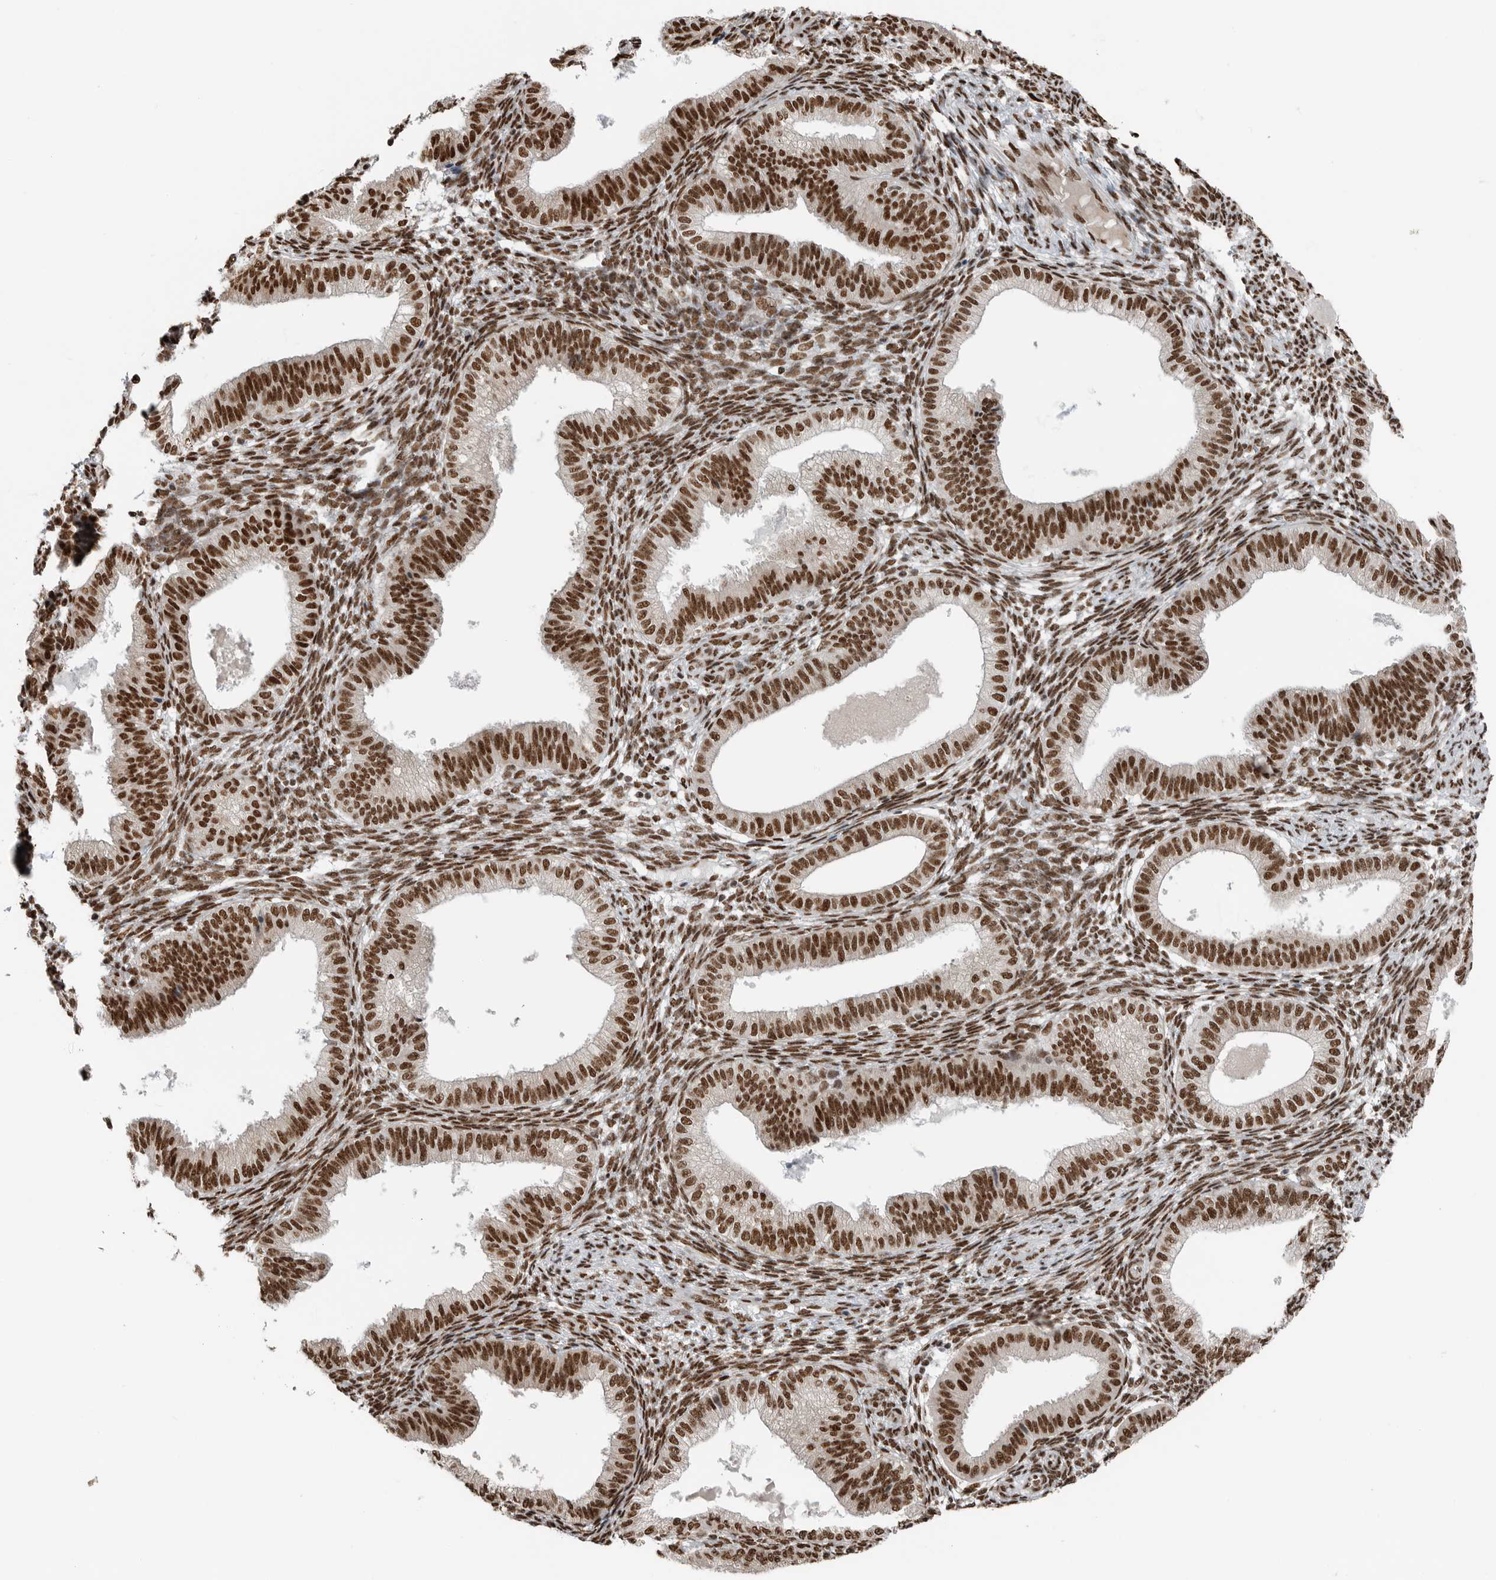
{"staining": {"intensity": "moderate", "quantity": ">75%", "location": "nuclear"}, "tissue": "endometrium", "cell_type": "Cells in endometrial stroma", "image_type": "normal", "snomed": [{"axis": "morphology", "description": "Normal tissue, NOS"}, {"axis": "topography", "description": "Endometrium"}], "caption": "A high-resolution image shows immunohistochemistry staining of unremarkable endometrium, which exhibits moderate nuclear positivity in approximately >75% of cells in endometrial stroma.", "gene": "BLZF1", "patient": {"sex": "female", "age": 39}}